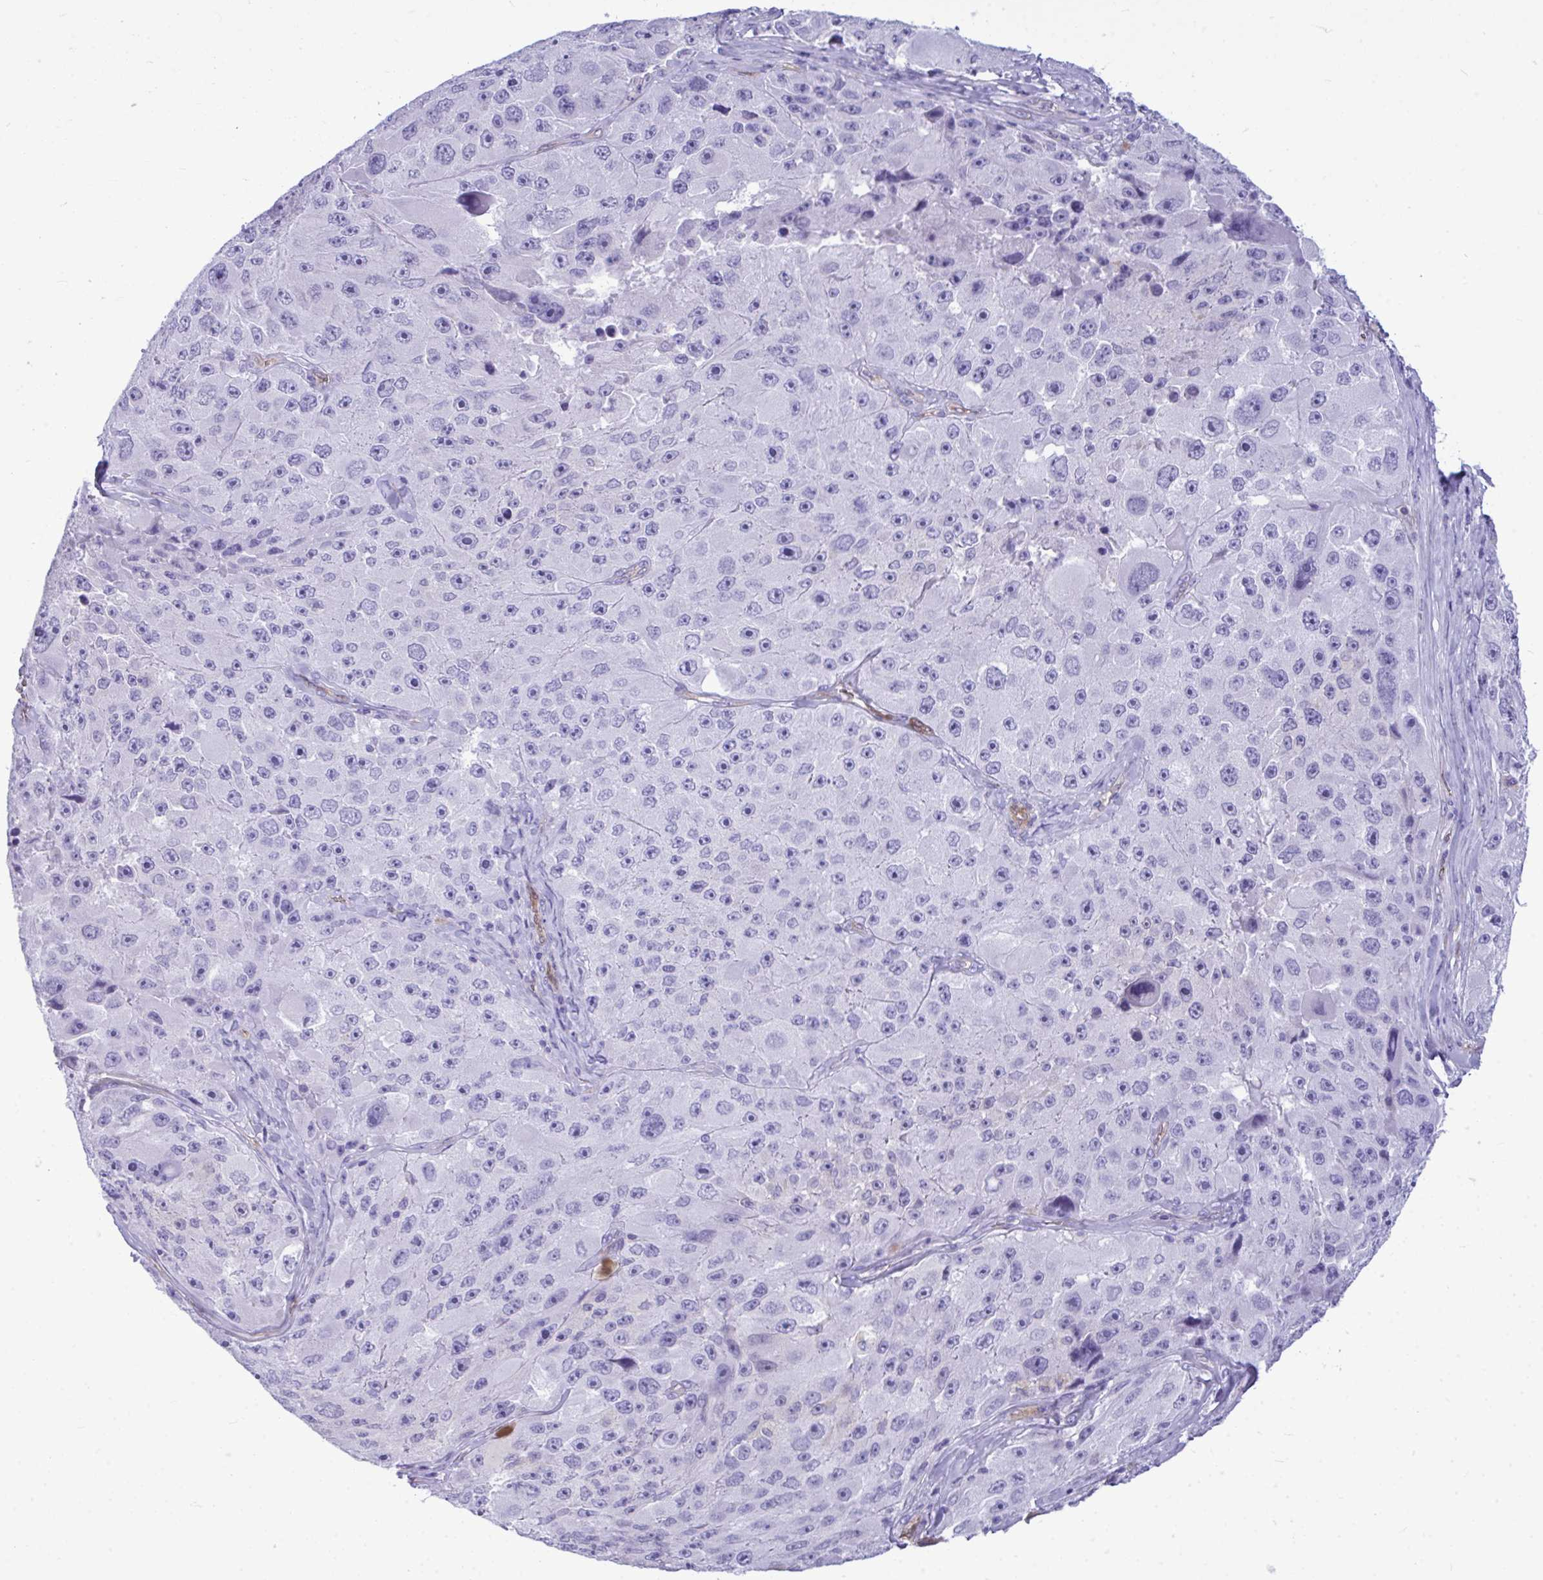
{"staining": {"intensity": "negative", "quantity": "none", "location": "none"}, "tissue": "melanoma", "cell_type": "Tumor cells", "image_type": "cancer", "snomed": [{"axis": "morphology", "description": "Malignant melanoma, Metastatic site"}, {"axis": "topography", "description": "Lymph node"}], "caption": "Image shows no protein staining in tumor cells of melanoma tissue.", "gene": "LIMS2", "patient": {"sex": "male", "age": 62}}